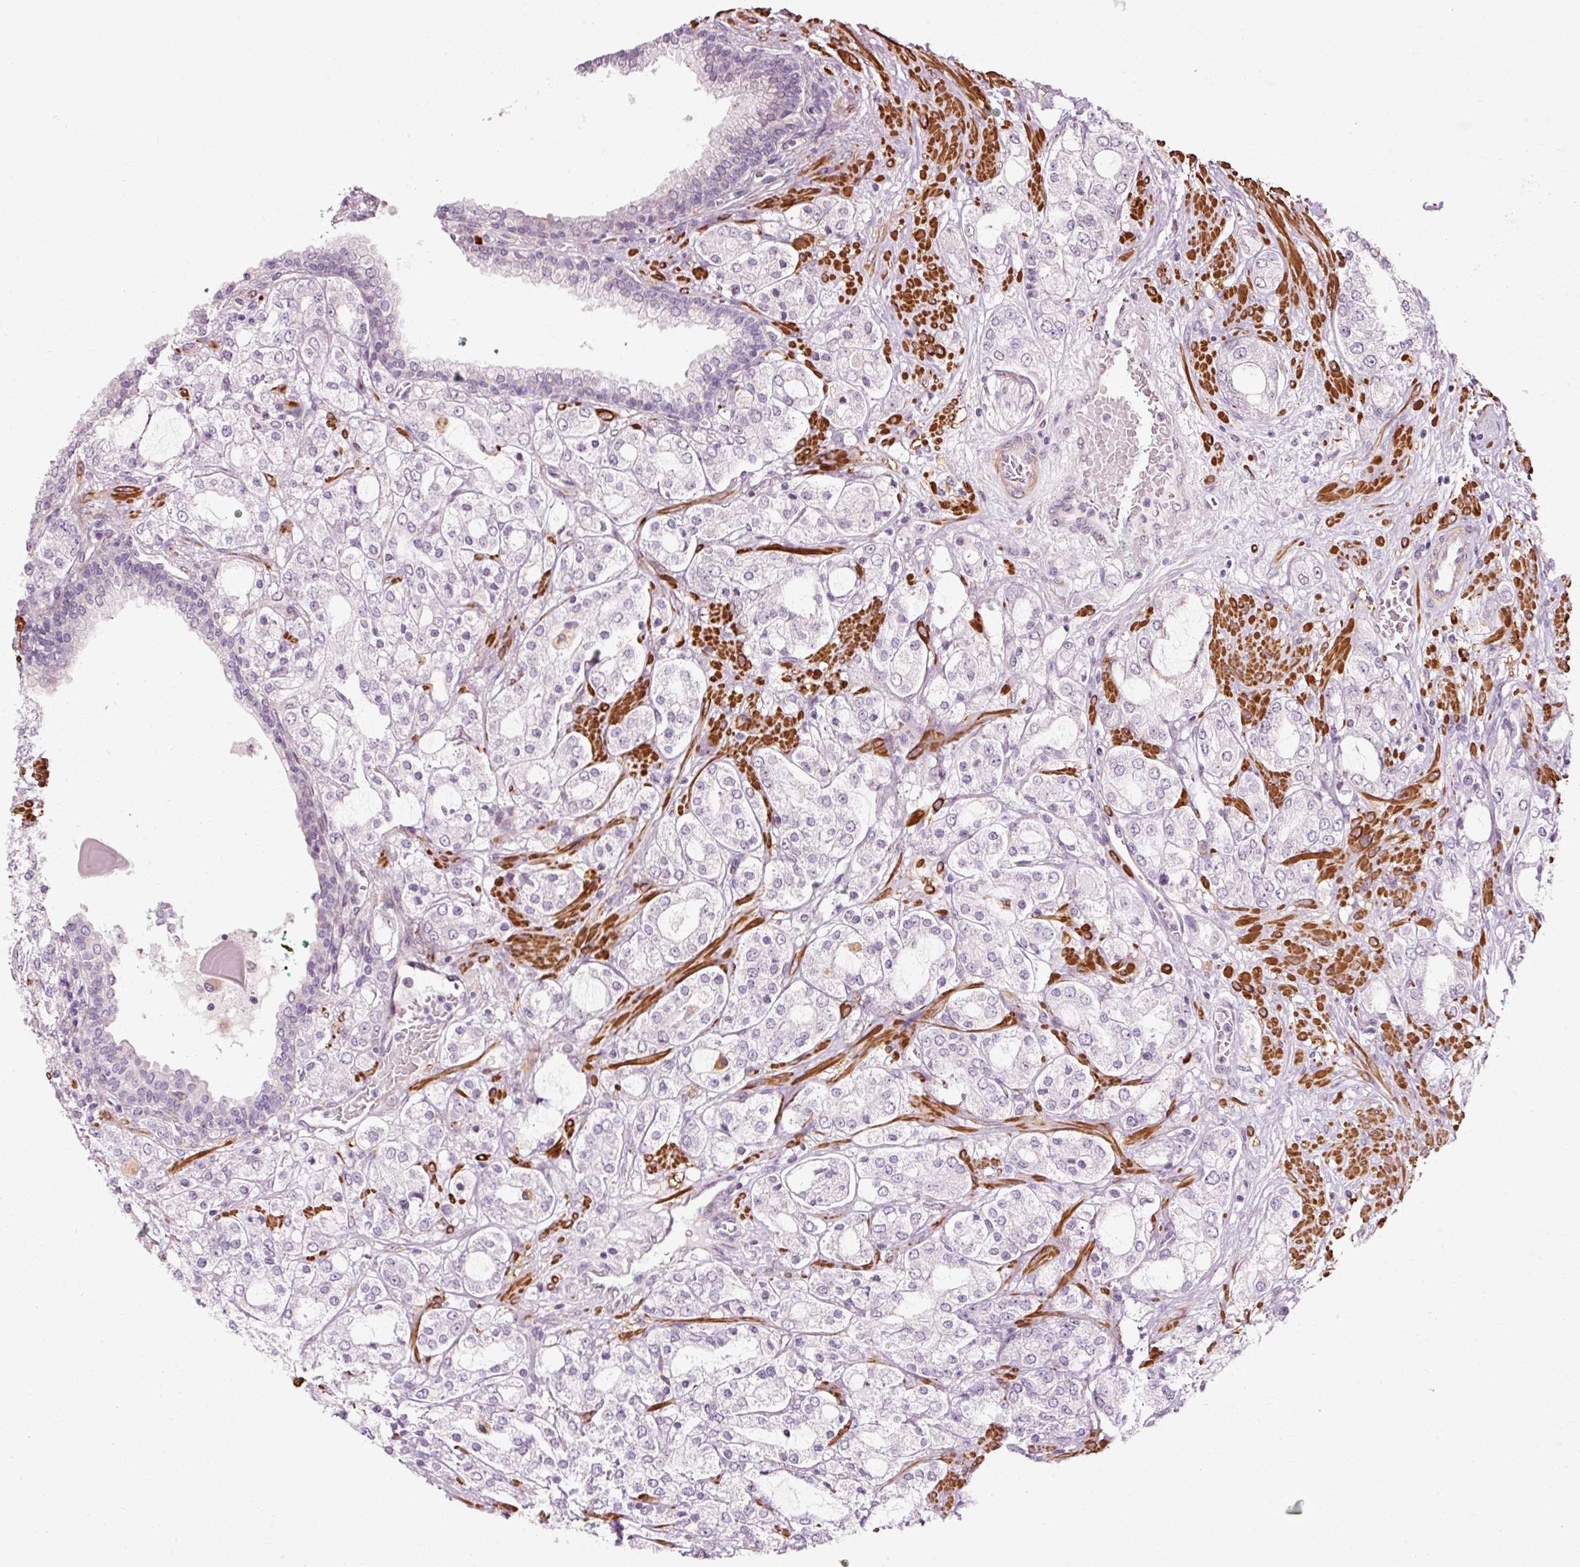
{"staining": {"intensity": "negative", "quantity": "none", "location": "none"}, "tissue": "prostate cancer", "cell_type": "Tumor cells", "image_type": "cancer", "snomed": [{"axis": "morphology", "description": "Adenocarcinoma, High grade"}, {"axis": "topography", "description": "Prostate"}], "caption": "Tumor cells show no significant staining in prostate cancer.", "gene": "RGPD5", "patient": {"sex": "male", "age": 64}}